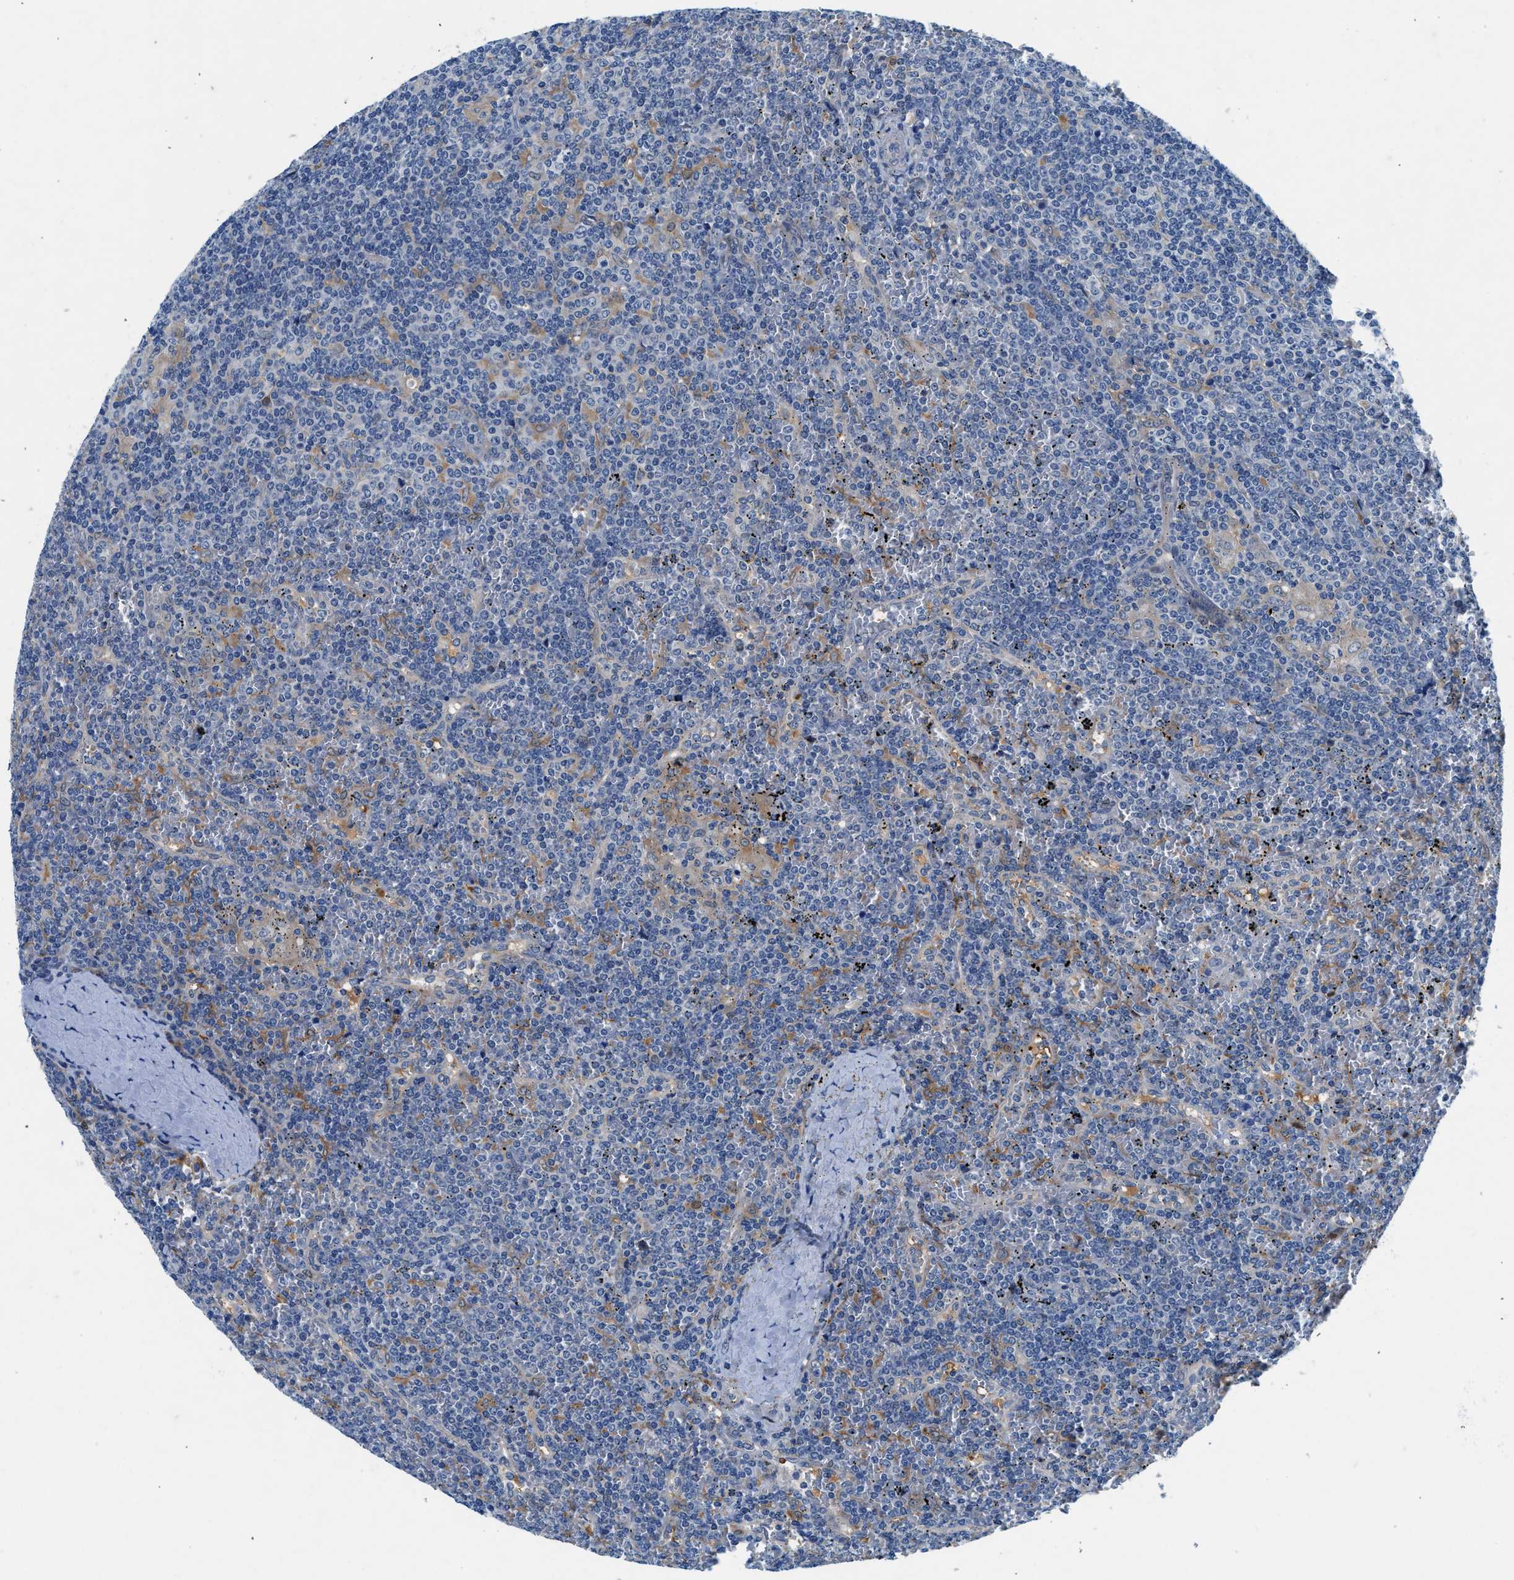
{"staining": {"intensity": "negative", "quantity": "none", "location": "none"}, "tissue": "lymphoma", "cell_type": "Tumor cells", "image_type": "cancer", "snomed": [{"axis": "morphology", "description": "Malignant lymphoma, non-Hodgkin's type, Low grade"}, {"axis": "topography", "description": "Spleen"}], "caption": "Image shows no protein staining in tumor cells of malignant lymphoma, non-Hodgkin's type (low-grade) tissue.", "gene": "COPS2", "patient": {"sex": "female", "age": 19}}